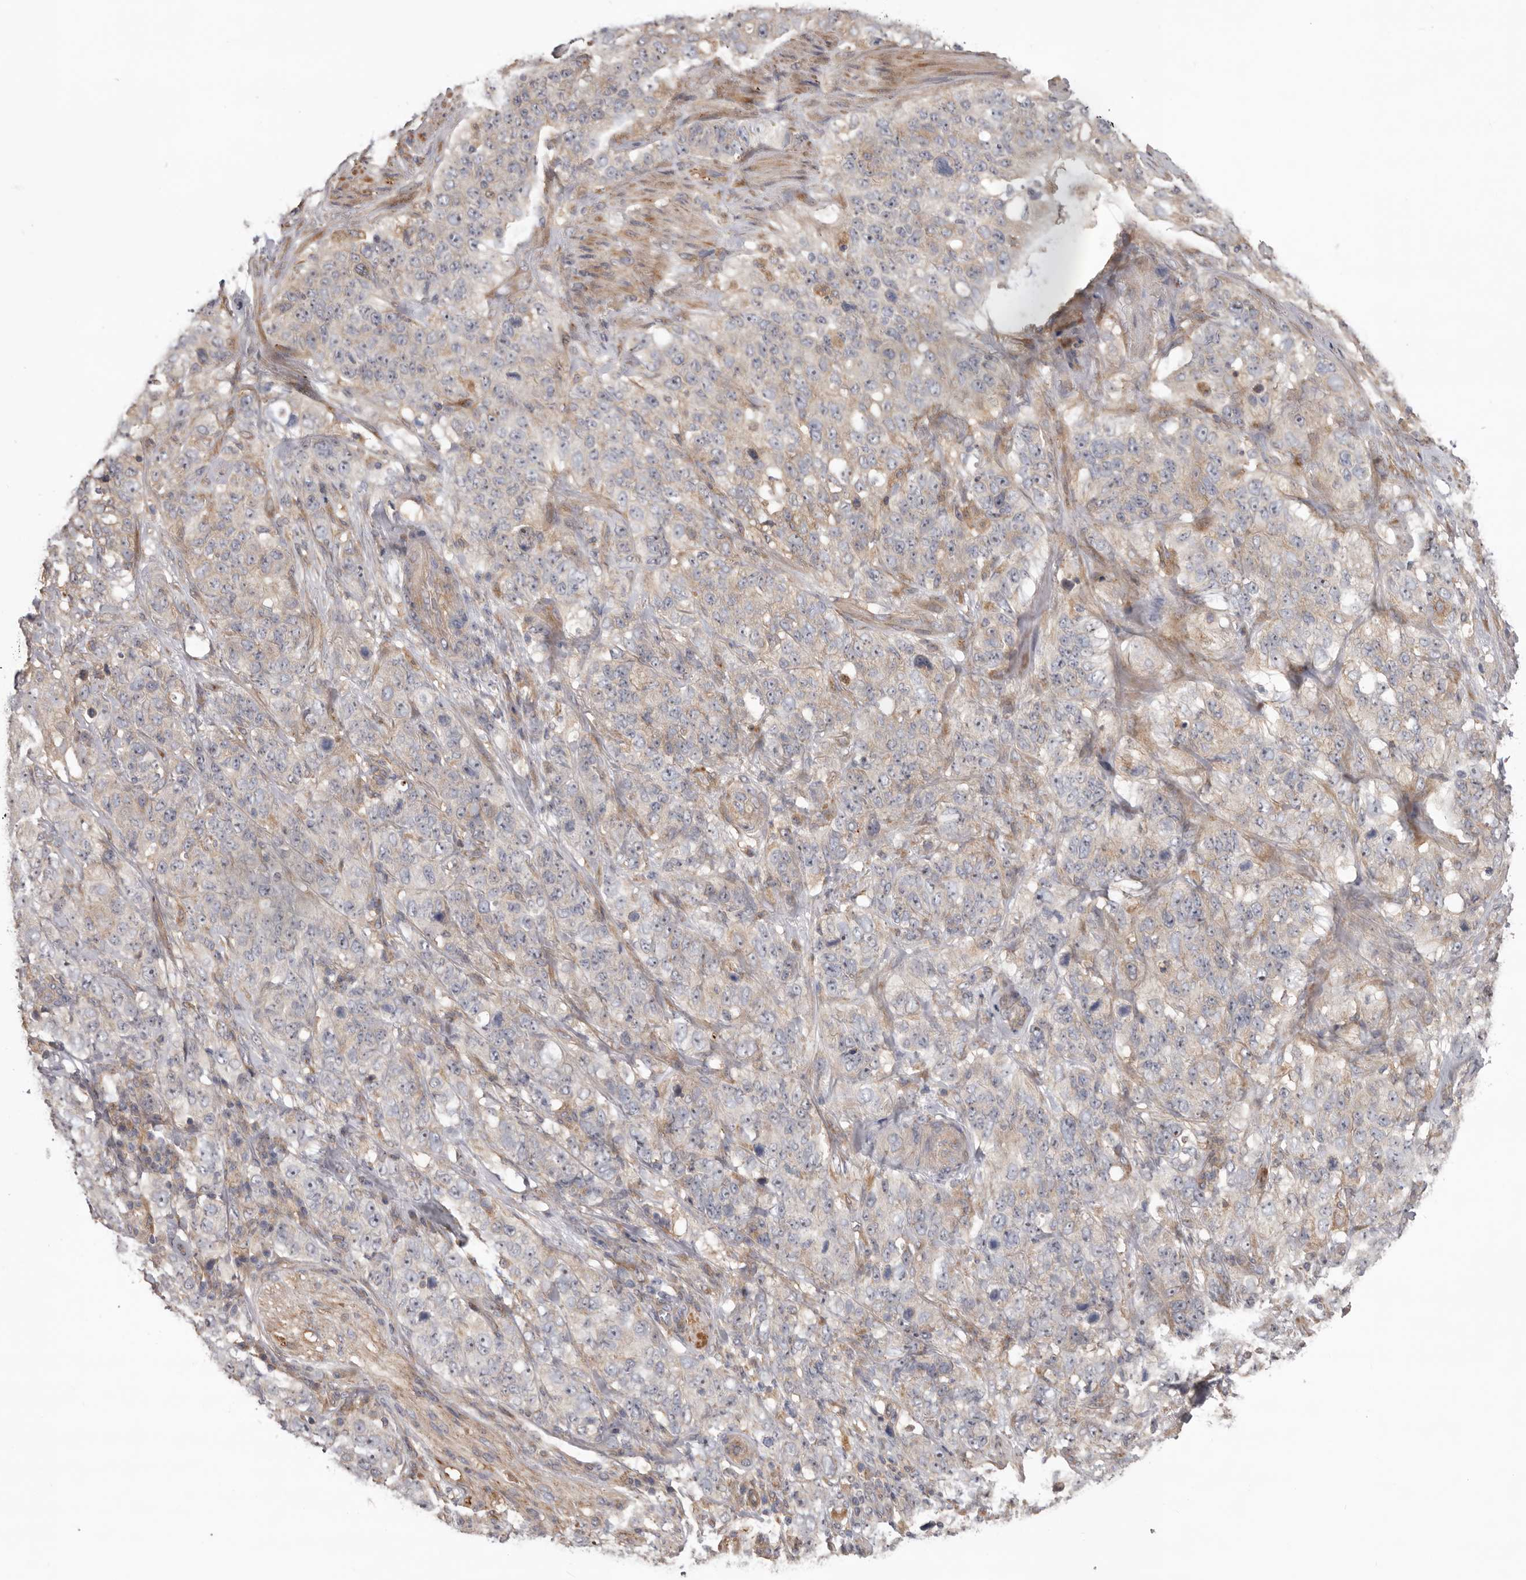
{"staining": {"intensity": "negative", "quantity": "none", "location": "none"}, "tissue": "stomach cancer", "cell_type": "Tumor cells", "image_type": "cancer", "snomed": [{"axis": "morphology", "description": "Adenocarcinoma, NOS"}, {"axis": "topography", "description": "Stomach"}], "caption": "Stomach cancer was stained to show a protein in brown. There is no significant expression in tumor cells.", "gene": "HINT3", "patient": {"sex": "male", "age": 48}}